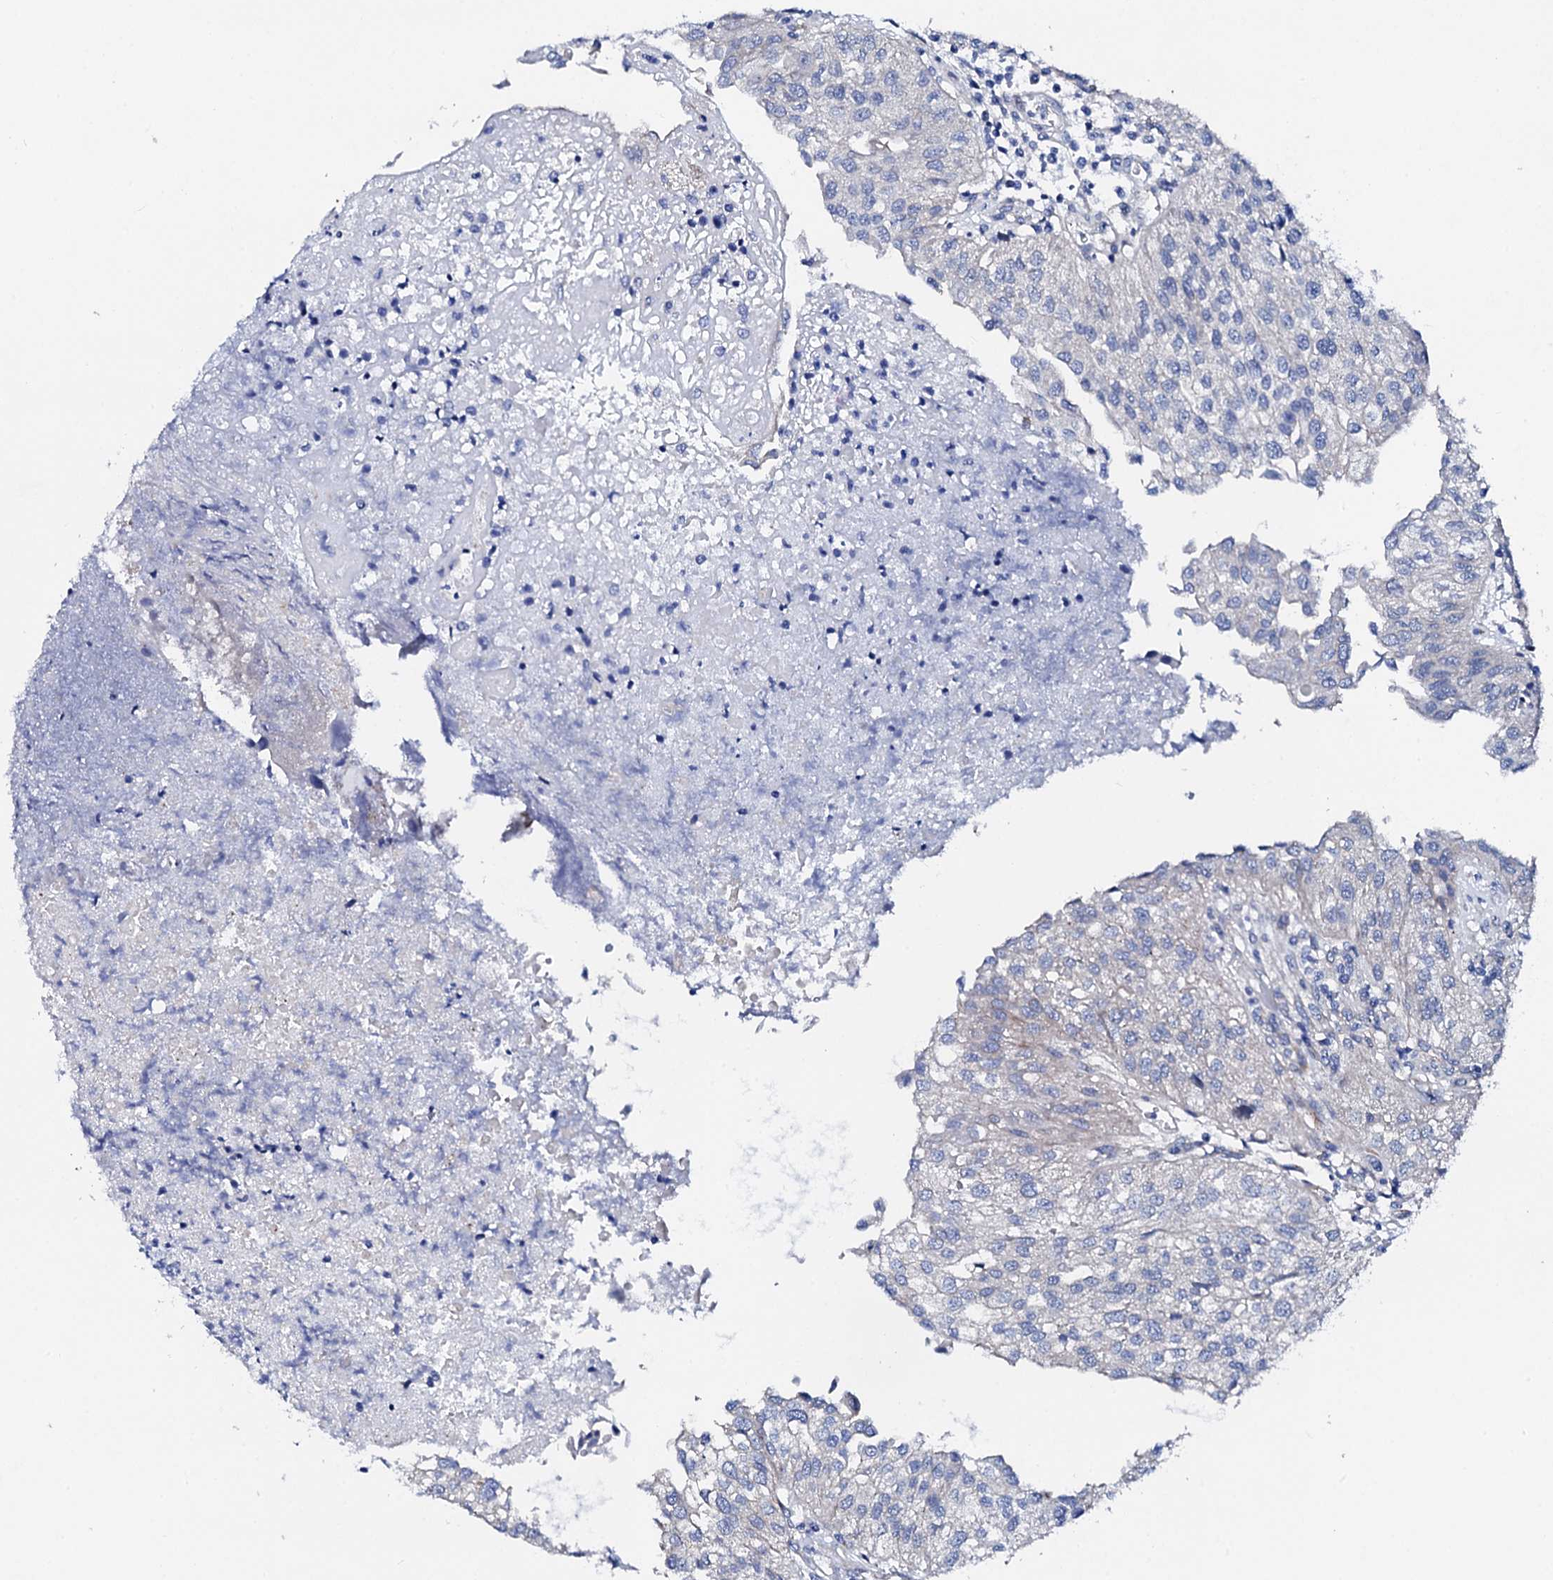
{"staining": {"intensity": "negative", "quantity": "none", "location": "none"}, "tissue": "urothelial cancer", "cell_type": "Tumor cells", "image_type": "cancer", "snomed": [{"axis": "morphology", "description": "Urothelial carcinoma, Low grade"}, {"axis": "topography", "description": "Urinary bladder"}], "caption": "Immunohistochemistry of urothelial carcinoma (low-grade) displays no staining in tumor cells. (IHC, brightfield microscopy, high magnification).", "gene": "TRDN", "patient": {"sex": "female", "age": 89}}